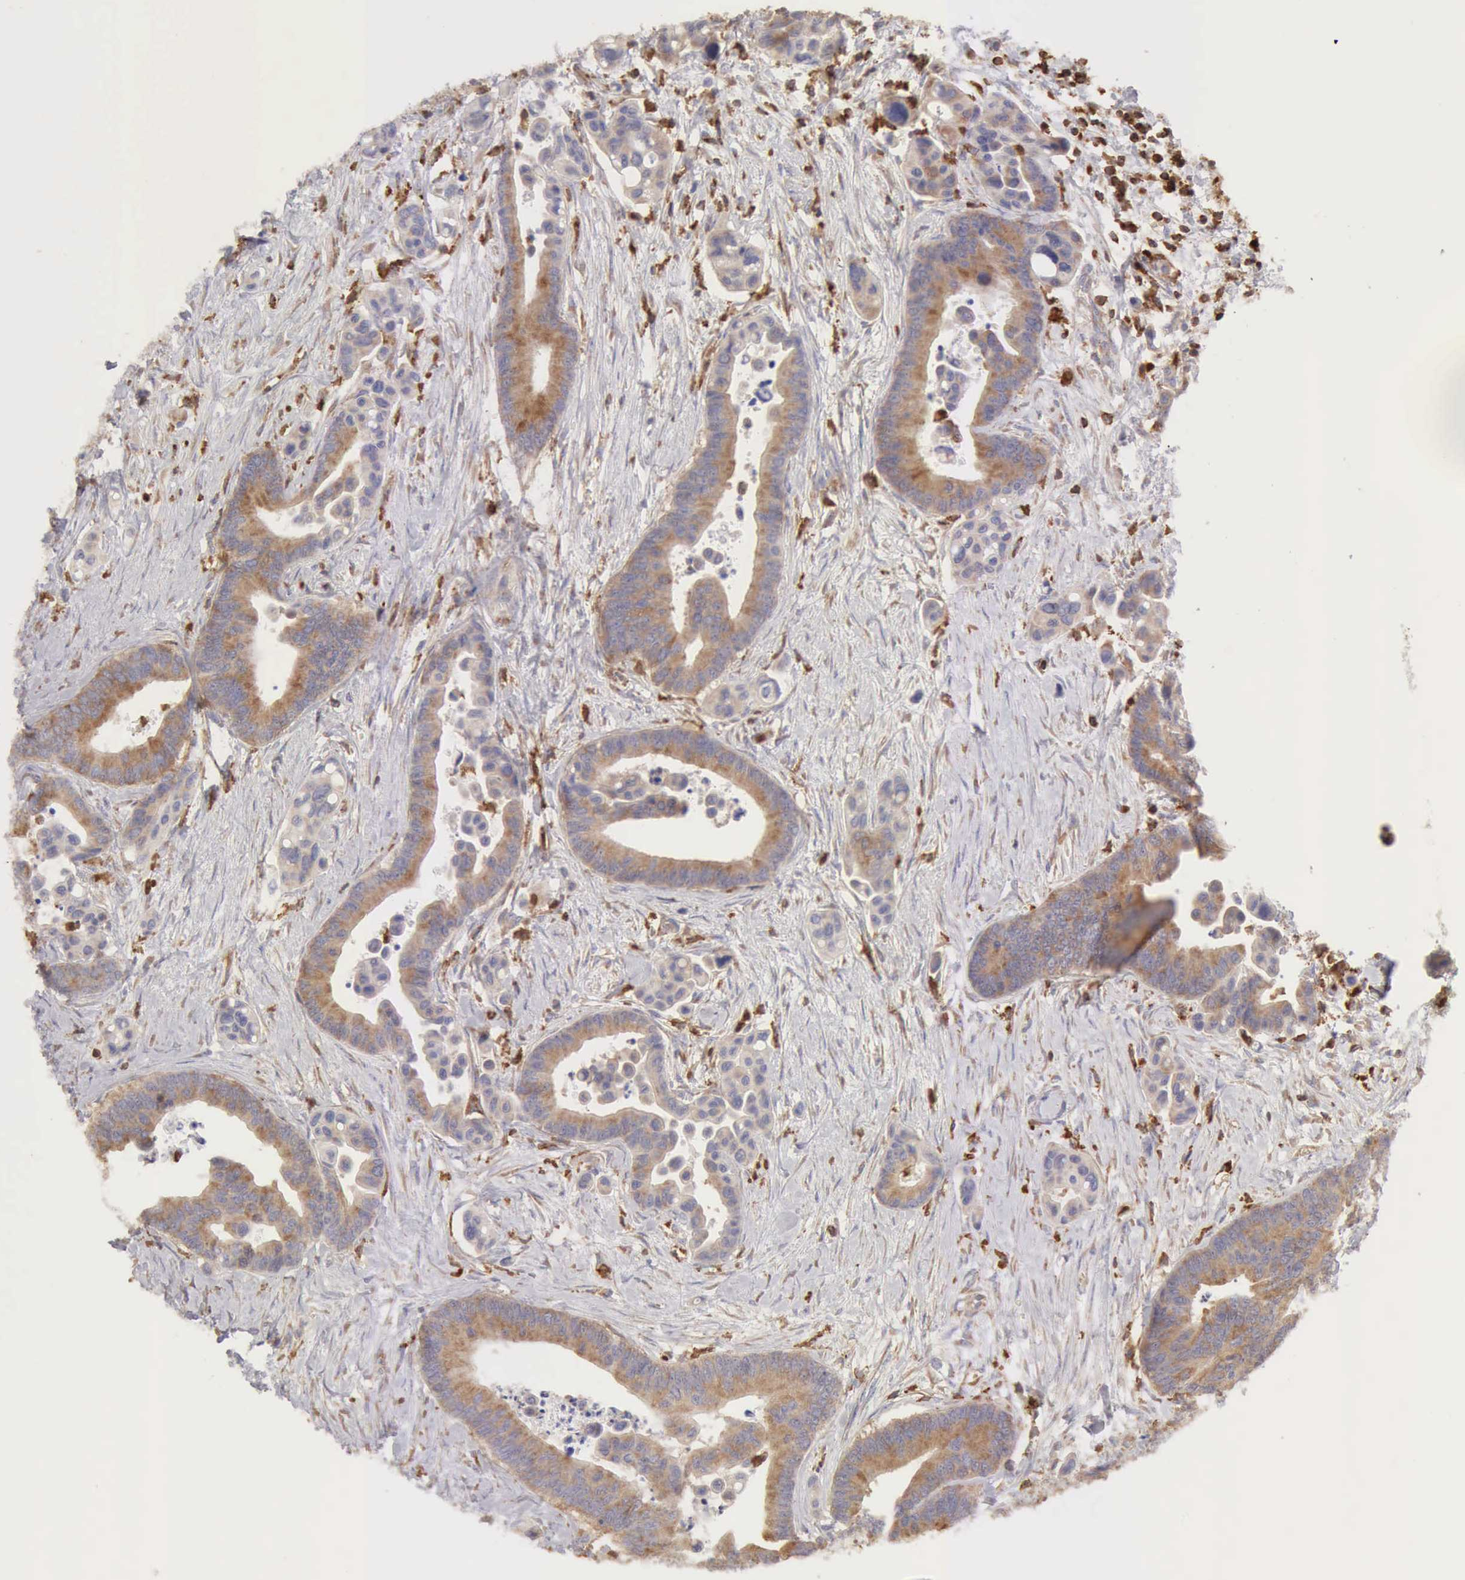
{"staining": {"intensity": "weak", "quantity": ">75%", "location": "cytoplasmic/membranous"}, "tissue": "colorectal cancer", "cell_type": "Tumor cells", "image_type": "cancer", "snomed": [{"axis": "morphology", "description": "Adenocarcinoma, NOS"}, {"axis": "topography", "description": "Colon"}], "caption": "Colorectal adenocarcinoma stained with a brown dye demonstrates weak cytoplasmic/membranous positive positivity in approximately >75% of tumor cells.", "gene": "ARHGAP4", "patient": {"sex": "male", "age": 82}}